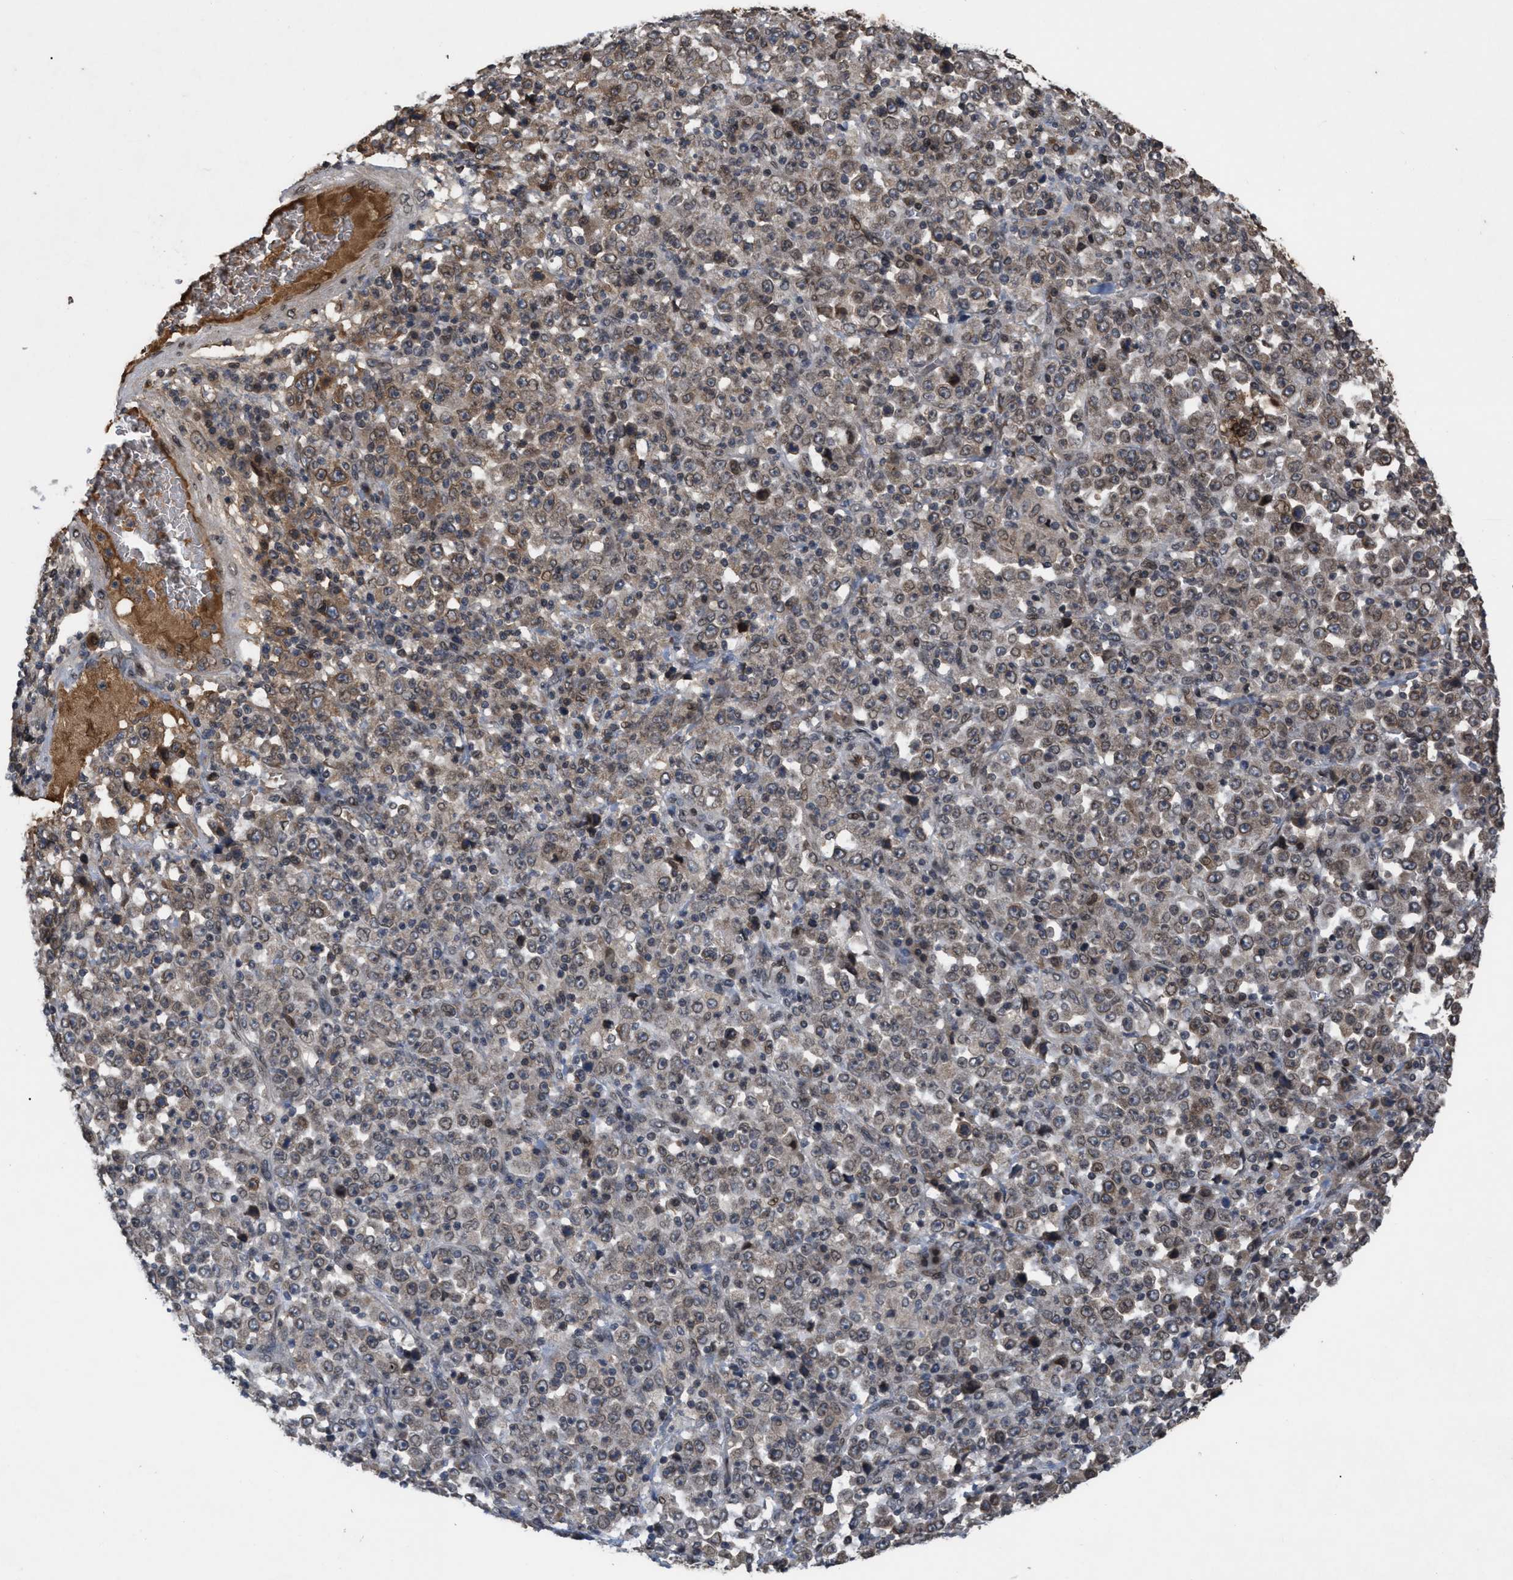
{"staining": {"intensity": "weak", "quantity": ">75%", "location": "cytoplasmic/membranous,nuclear"}, "tissue": "stomach cancer", "cell_type": "Tumor cells", "image_type": "cancer", "snomed": [{"axis": "morphology", "description": "Normal tissue, NOS"}, {"axis": "morphology", "description": "Adenocarcinoma, NOS"}, {"axis": "topography", "description": "Stomach, upper"}, {"axis": "topography", "description": "Stomach"}], "caption": "Stomach cancer (adenocarcinoma) tissue reveals weak cytoplasmic/membranous and nuclear expression in about >75% of tumor cells, visualized by immunohistochemistry.", "gene": "CRY1", "patient": {"sex": "male", "age": 59}}